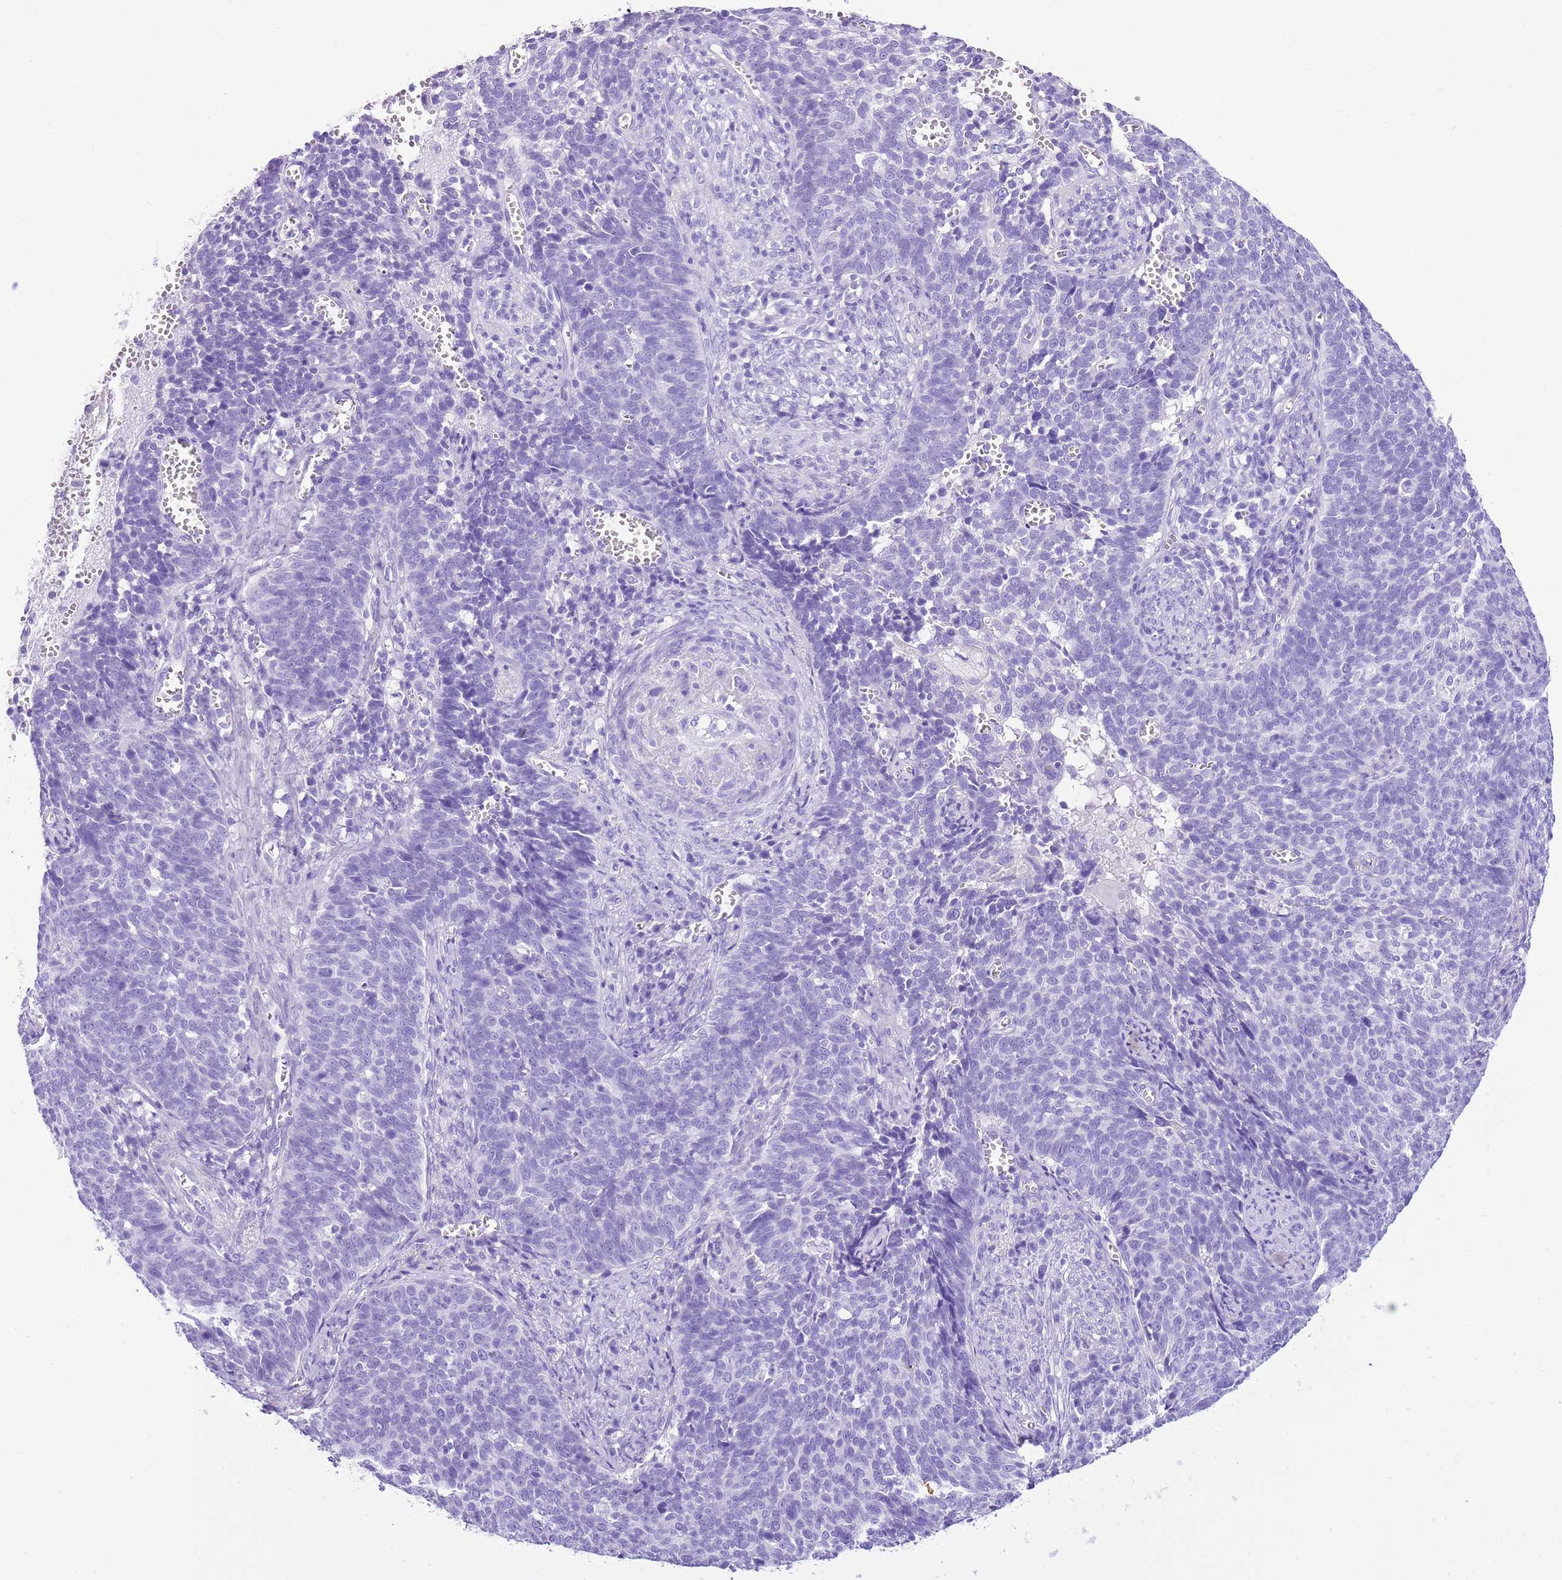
{"staining": {"intensity": "negative", "quantity": "none", "location": "none"}, "tissue": "cervical cancer", "cell_type": "Tumor cells", "image_type": "cancer", "snomed": [{"axis": "morphology", "description": "Normal tissue, NOS"}, {"axis": "morphology", "description": "Squamous cell carcinoma, NOS"}, {"axis": "topography", "description": "Cervix"}], "caption": "Cervical cancer (squamous cell carcinoma) was stained to show a protein in brown. There is no significant positivity in tumor cells.", "gene": "KCNC1", "patient": {"sex": "female", "age": 39}}